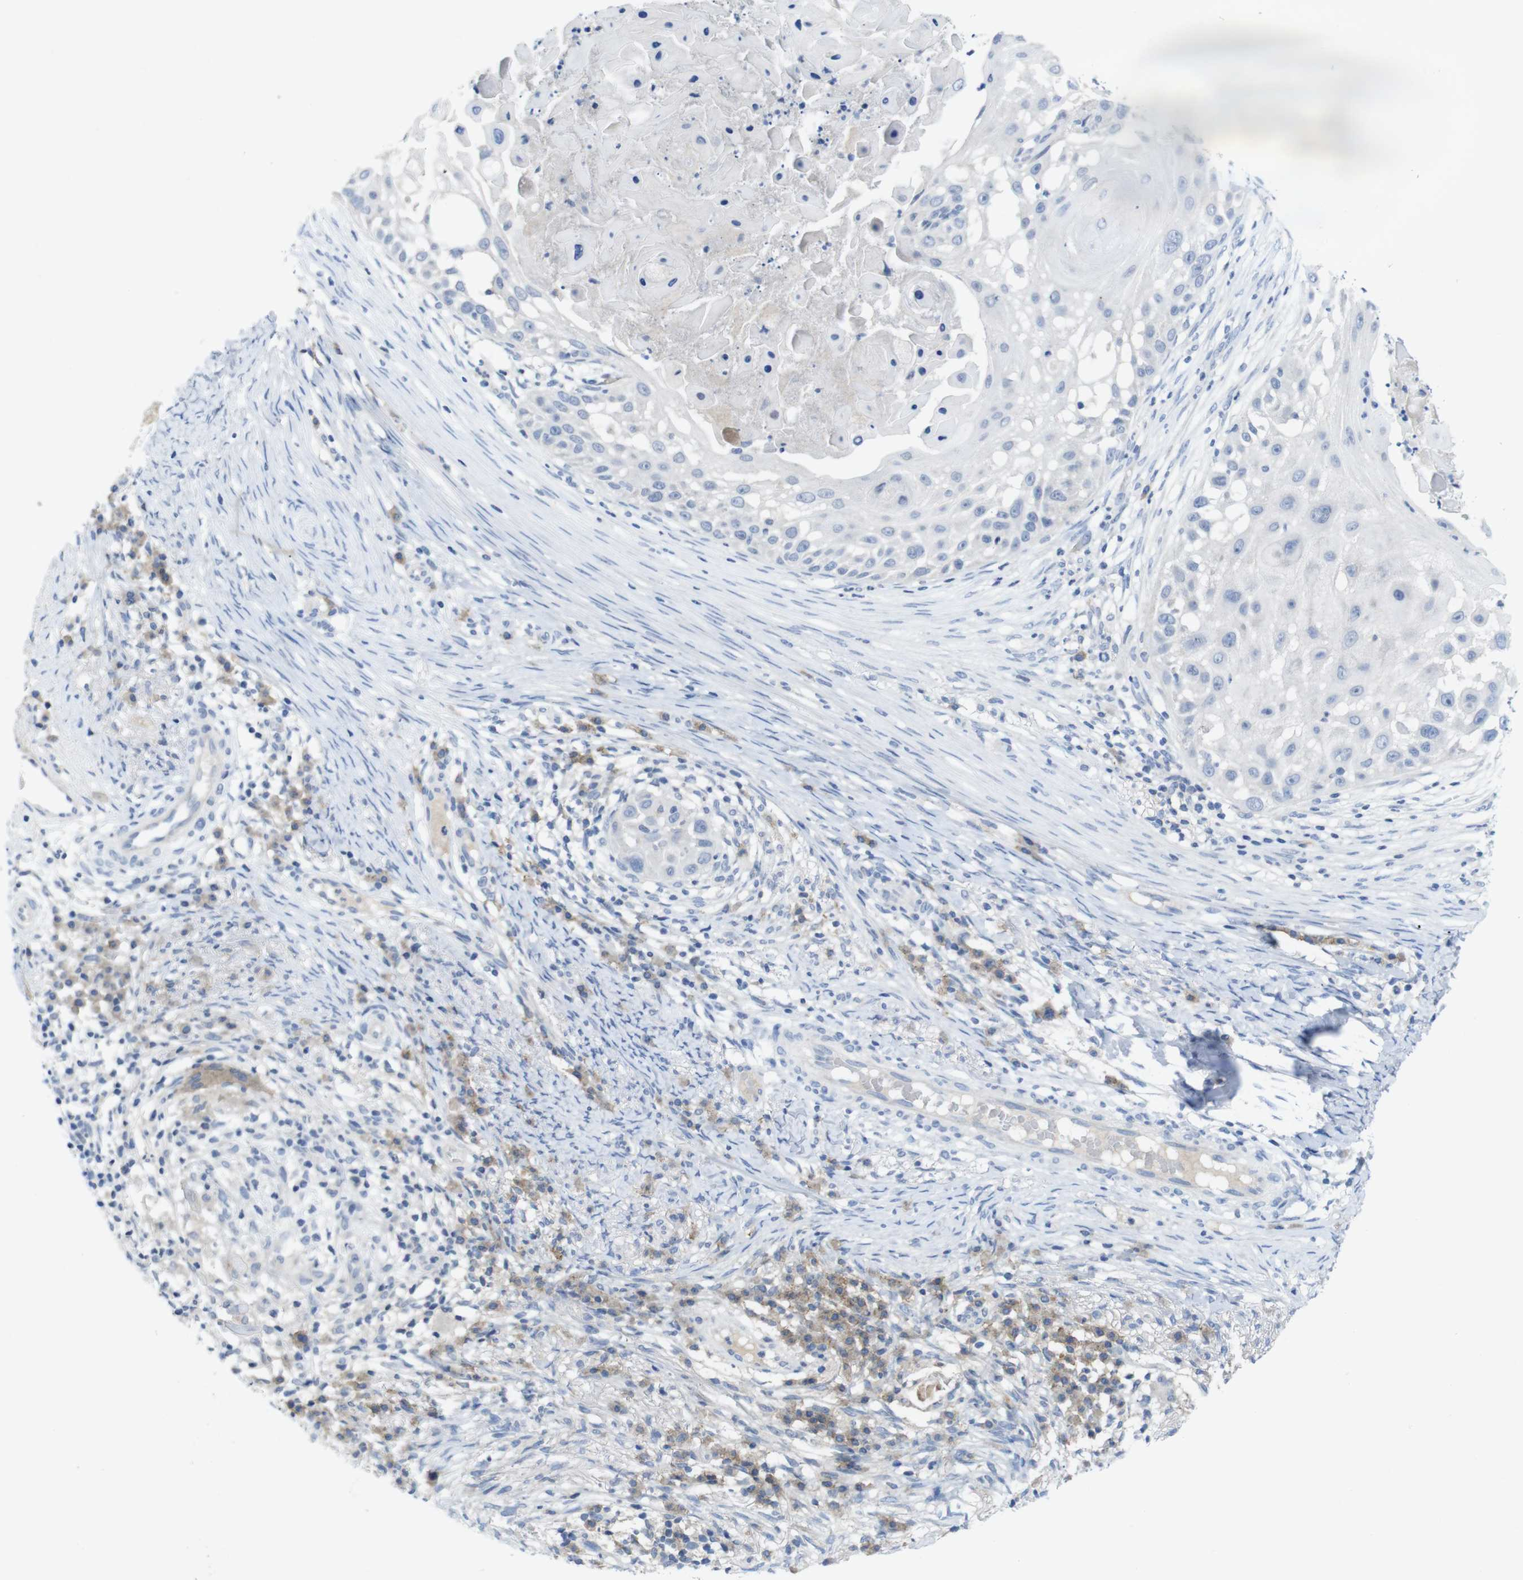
{"staining": {"intensity": "negative", "quantity": "none", "location": "none"}, "tissue": "skin cancer", "cell_type": "Tumor cells", "image_type": "cancer", "snomed": [{"axis": "morphology", "description": "Squamous cell carcinoma, NOS"}, {"axis": "topography", "description": "Skin"}], "caption": "Squamous cell carcinoma (skin) stained for a protein using immunohistochemistry displays no positivity tumor cells.", "gene": "SLAMF7", "patient": {"sex": "female", "age": 44}}